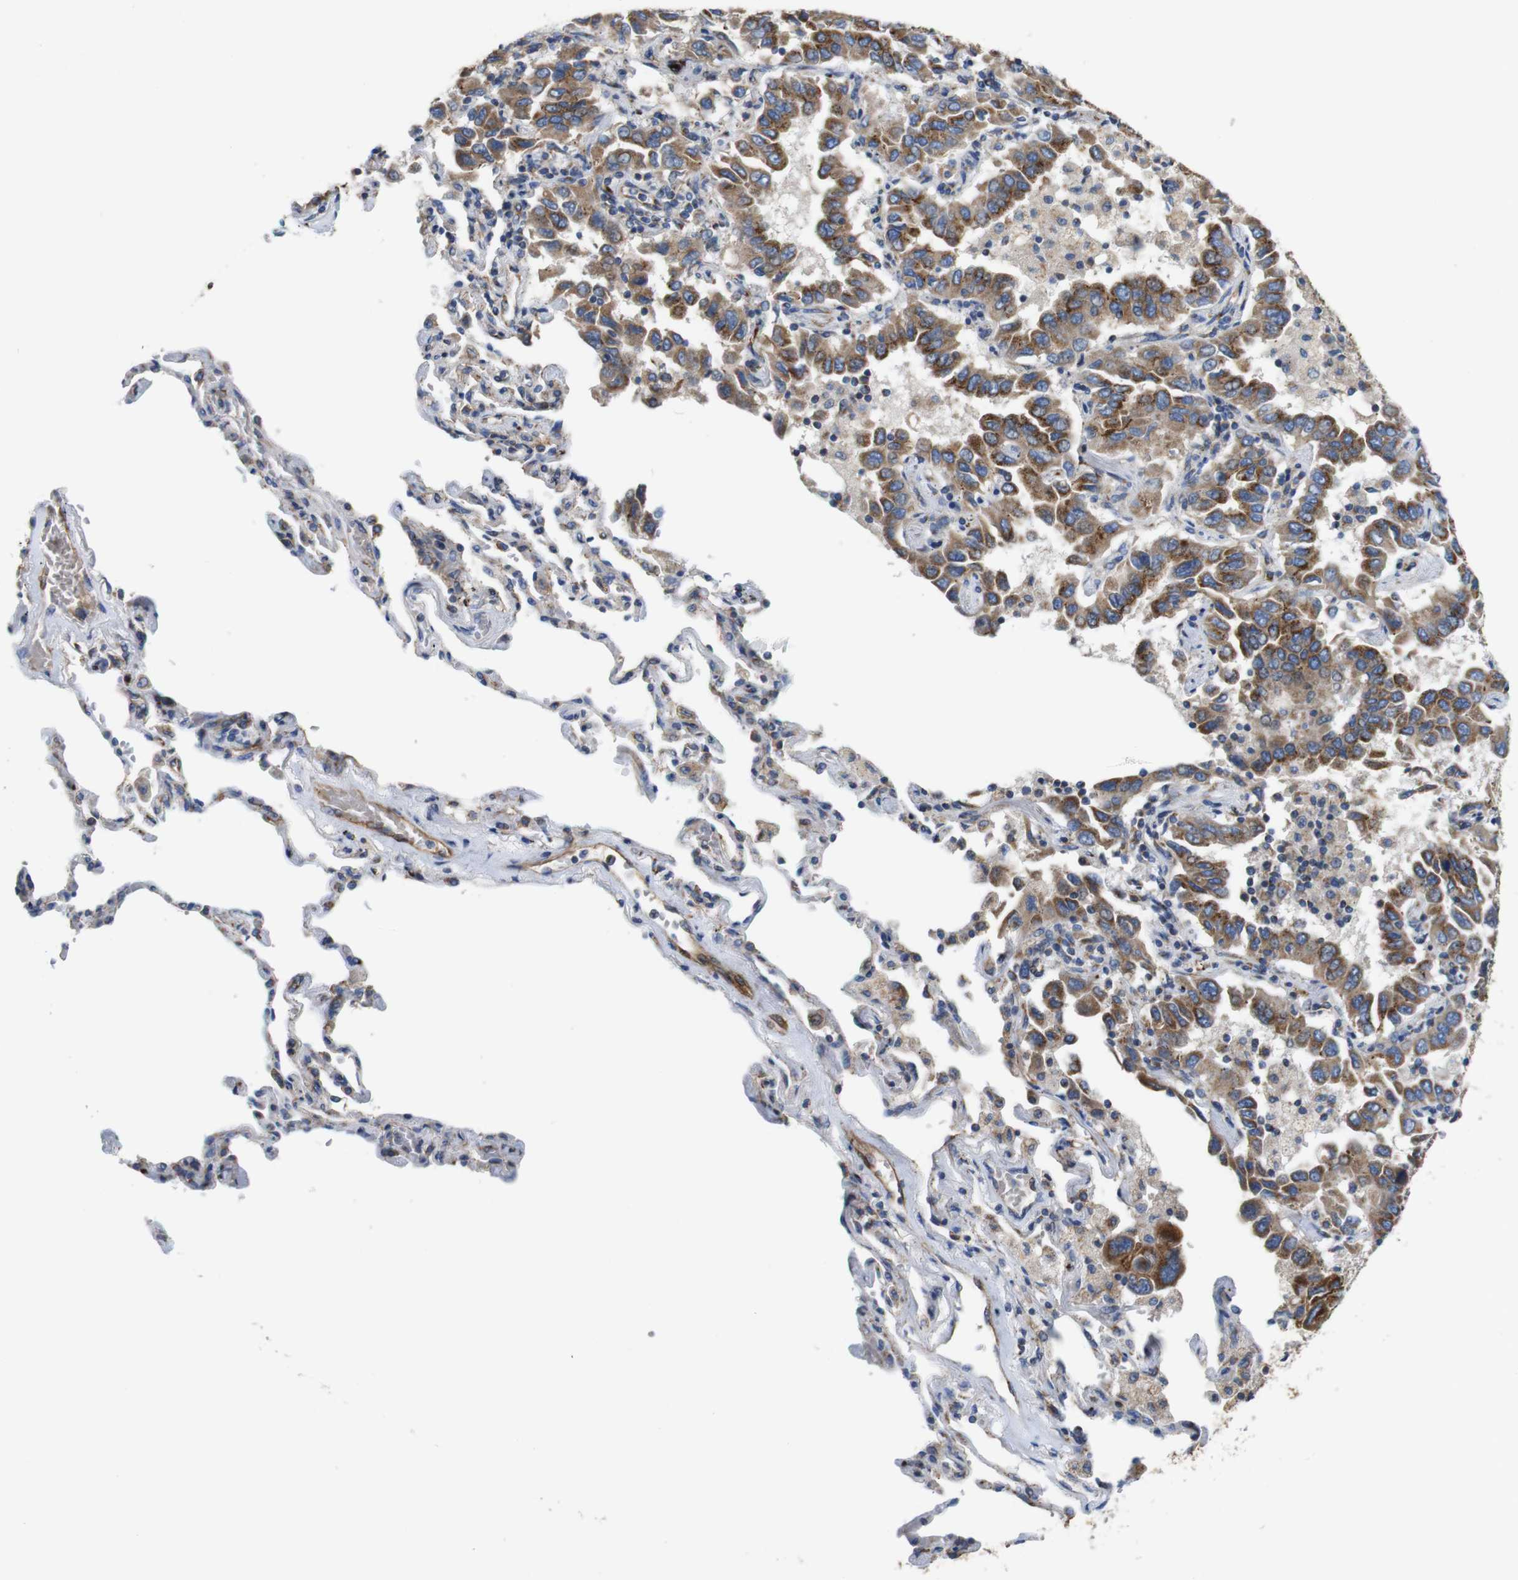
{"staining": {"intensity": "moderate", "quantity": ">75%", "location": "cytoplasmic/membranous"}, "tissue": "lung cancer", "cell_type": "Tumor cells", "image_type": "cancer", "snomed": [{"axis": "morphology", "description": "Adenocarcinoma, NOS"}, {"axis": "topography", "description": "Lung"}], "caption": "Immunohistochemistry of lung adenocarcinoma exhibits medium levels of moderate cytoplasmic/membranous positivity in approximately >75% of tumor cells.", "gene": "EFCAB14", "patient": {"sex": "male", "age": 64}}